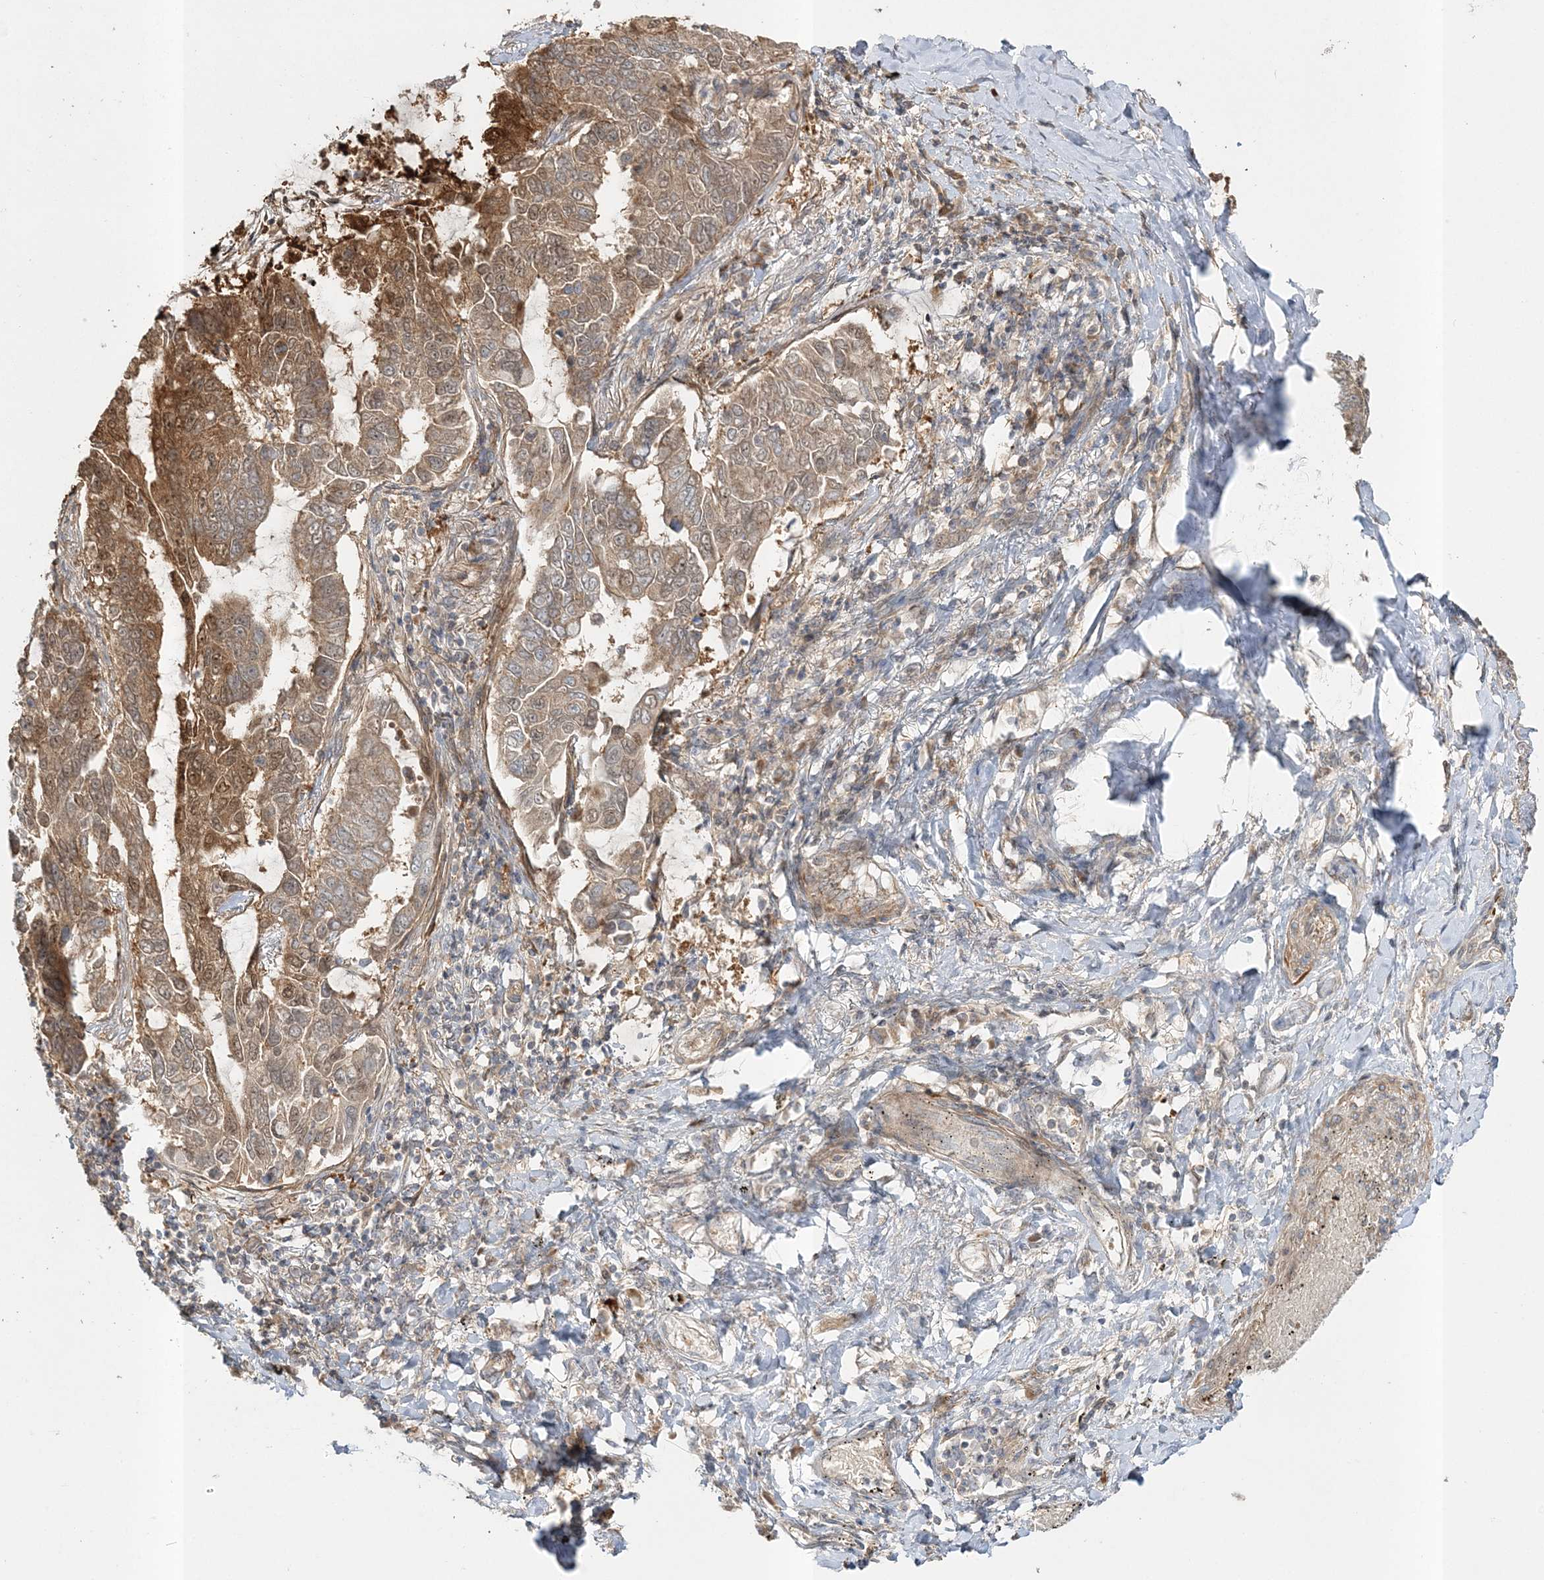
{"staining": {"intensity": "moderate", "quantity": ">75%", "location": "cytoplasmic/membranous"}, "tissue": "lung cancer", "cell_type": "Tumor cells", "image_type": "cancer", "snomed": [{"axis": "morphology", "description": "Adenocarcinoma, NOS"}, {"axis": "topography", "description": "Lung"}], "caption": "Lung adenocarcinoma was stained to show a protein in brown. There is medium levels of moderate cytoplasmic/membranous positivity in approximately >75% of tumor cells.", "gene": "MOCS2", "patient": {"sex": "male", "age": 64}}